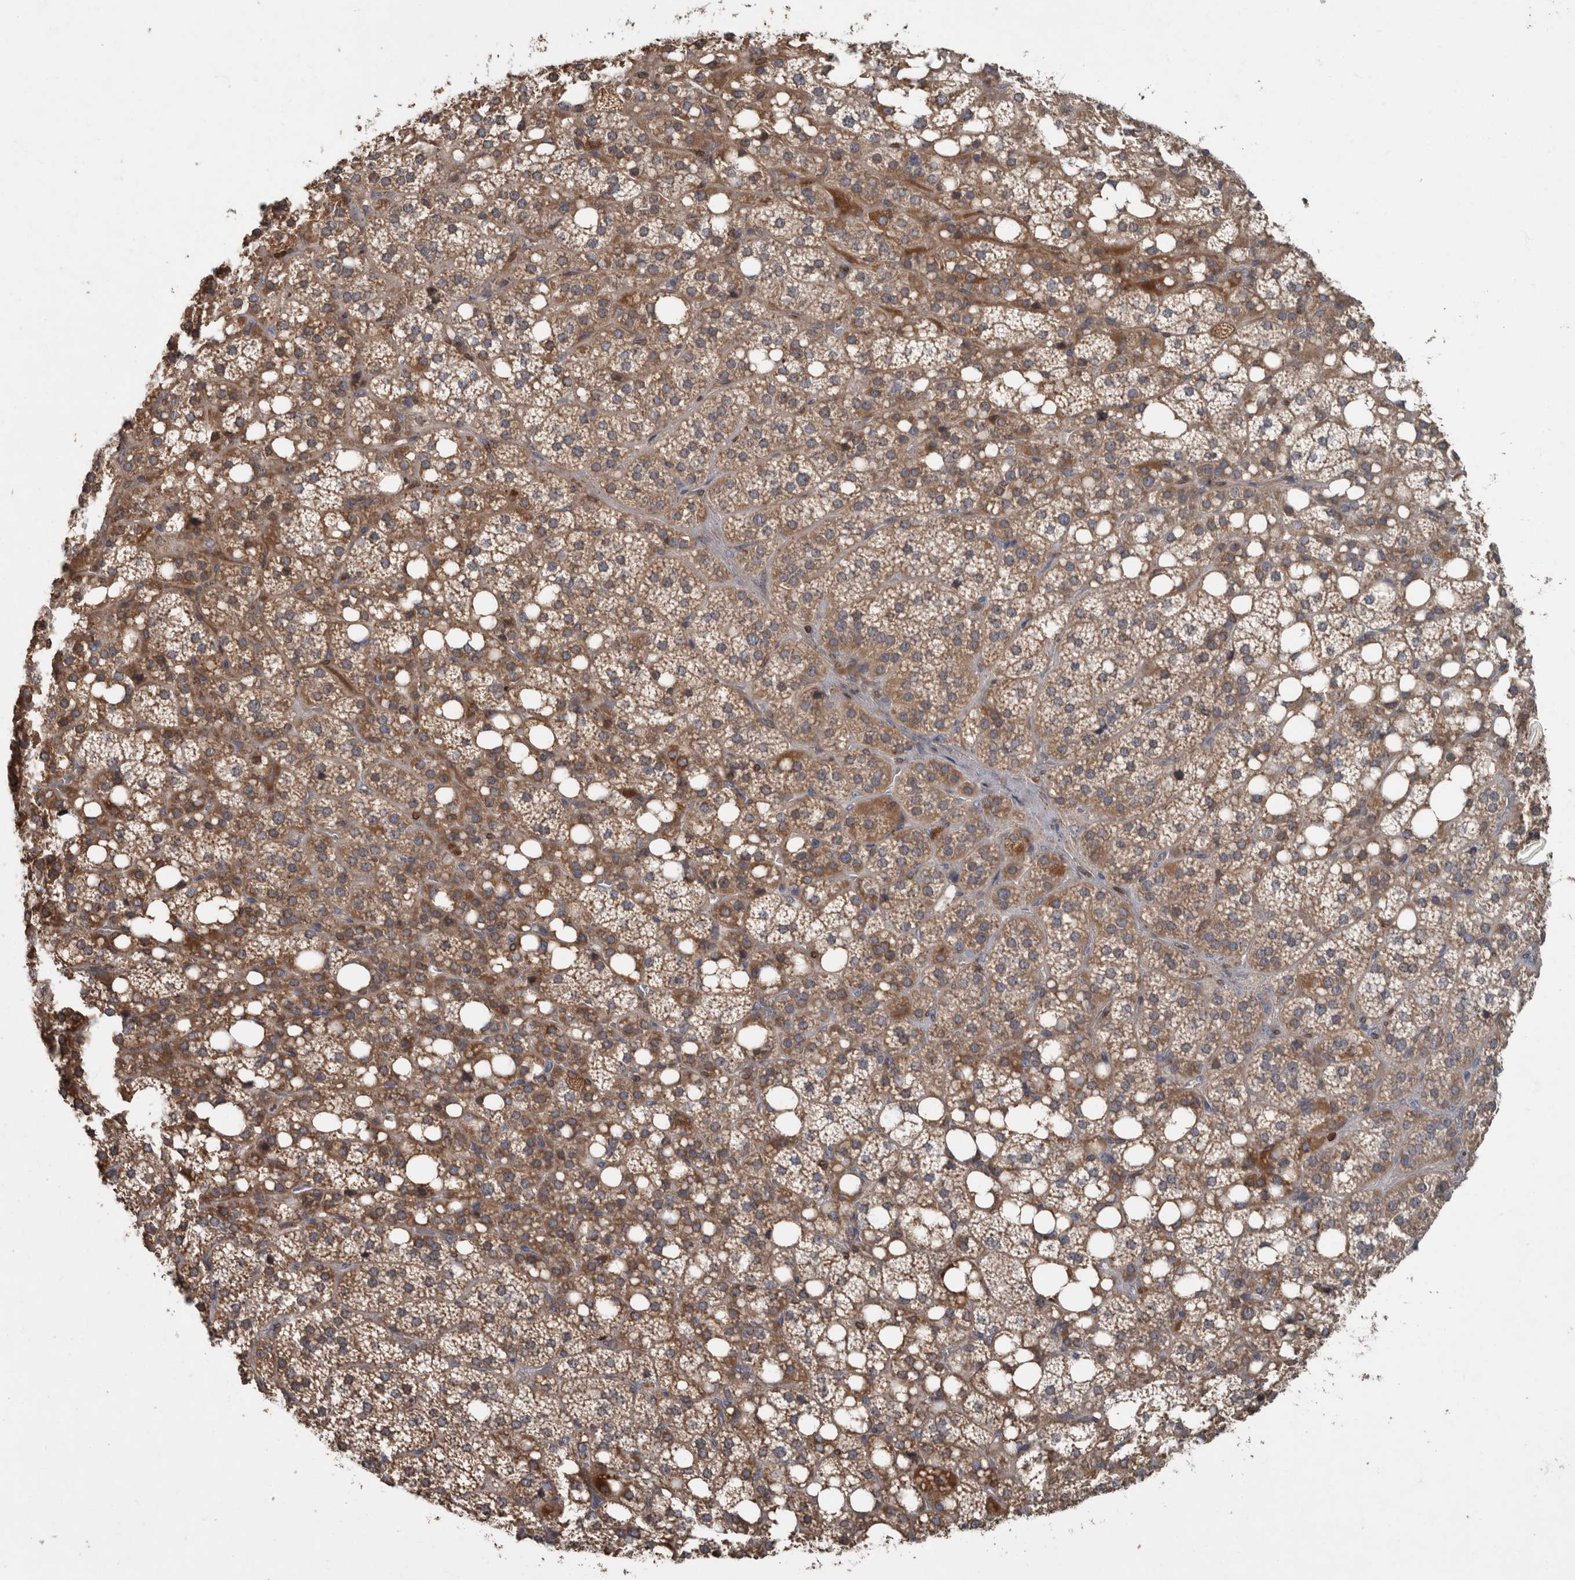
{"staining": {"intensity": "moderate", "quantity": ">75%", "location": "cytoplasmic/membranous"}, "tissue": "adrenal gland", "cell_type": "Glandular cells", "image_type": "normal", "snomed": [{"axis": "morphology", "description": "Normal tissue, NOS"}, {"axis": "topography", "description": "Adrenal gland"}], "caption": "A brown stain highlights moderate cytoplasmic/membranous positivity of a protein in glandular cells of unremarkable human adrenal gland.", "gene": "PPP1R3C", "patient": {"sex": "female", "age": 59}}